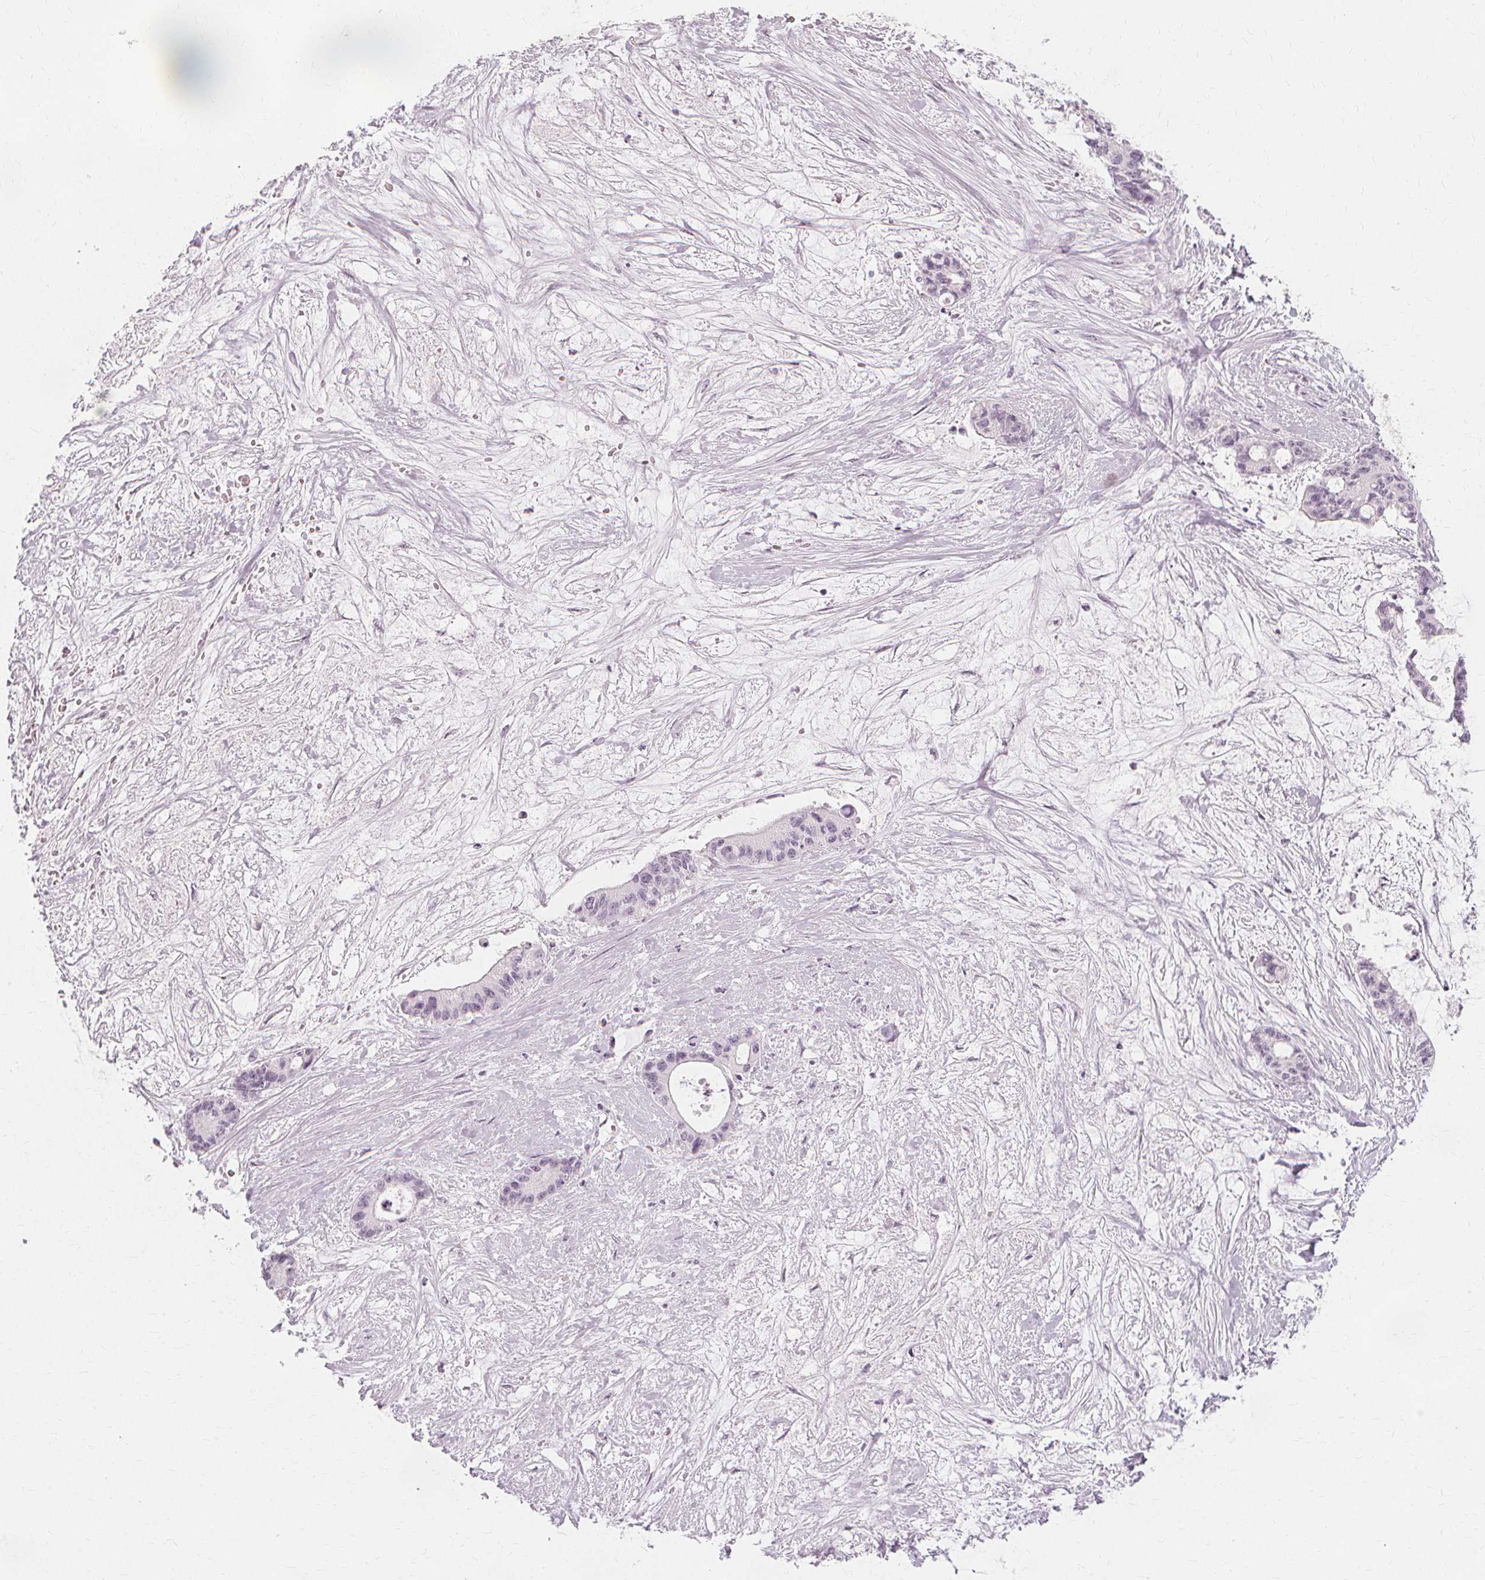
{"staining": {"intensity": "negative", "quantity": "none", "location": "none"}, "tissue": "liver cancer", "cell_type": "Tumor cells", "image_type": "cancer", "snomed": [{"axis": "morphology", "description": "Normal tissue, NOS"}, {"axis": "morphology", "description": "Cholangiocarcinoma"}, {"axis": "topography", "description": "Liver"}, {"axis": "topography", "description": "Peripheral nerve tissue"}], "caption": "Human cholangiocarcinoma (liver) stained for a protein using immunohistochemistry (IHC) exhibits no staining in tumor cells.", "gene": "NXPE1", "patient": {"sex": "female", "age": 73}}